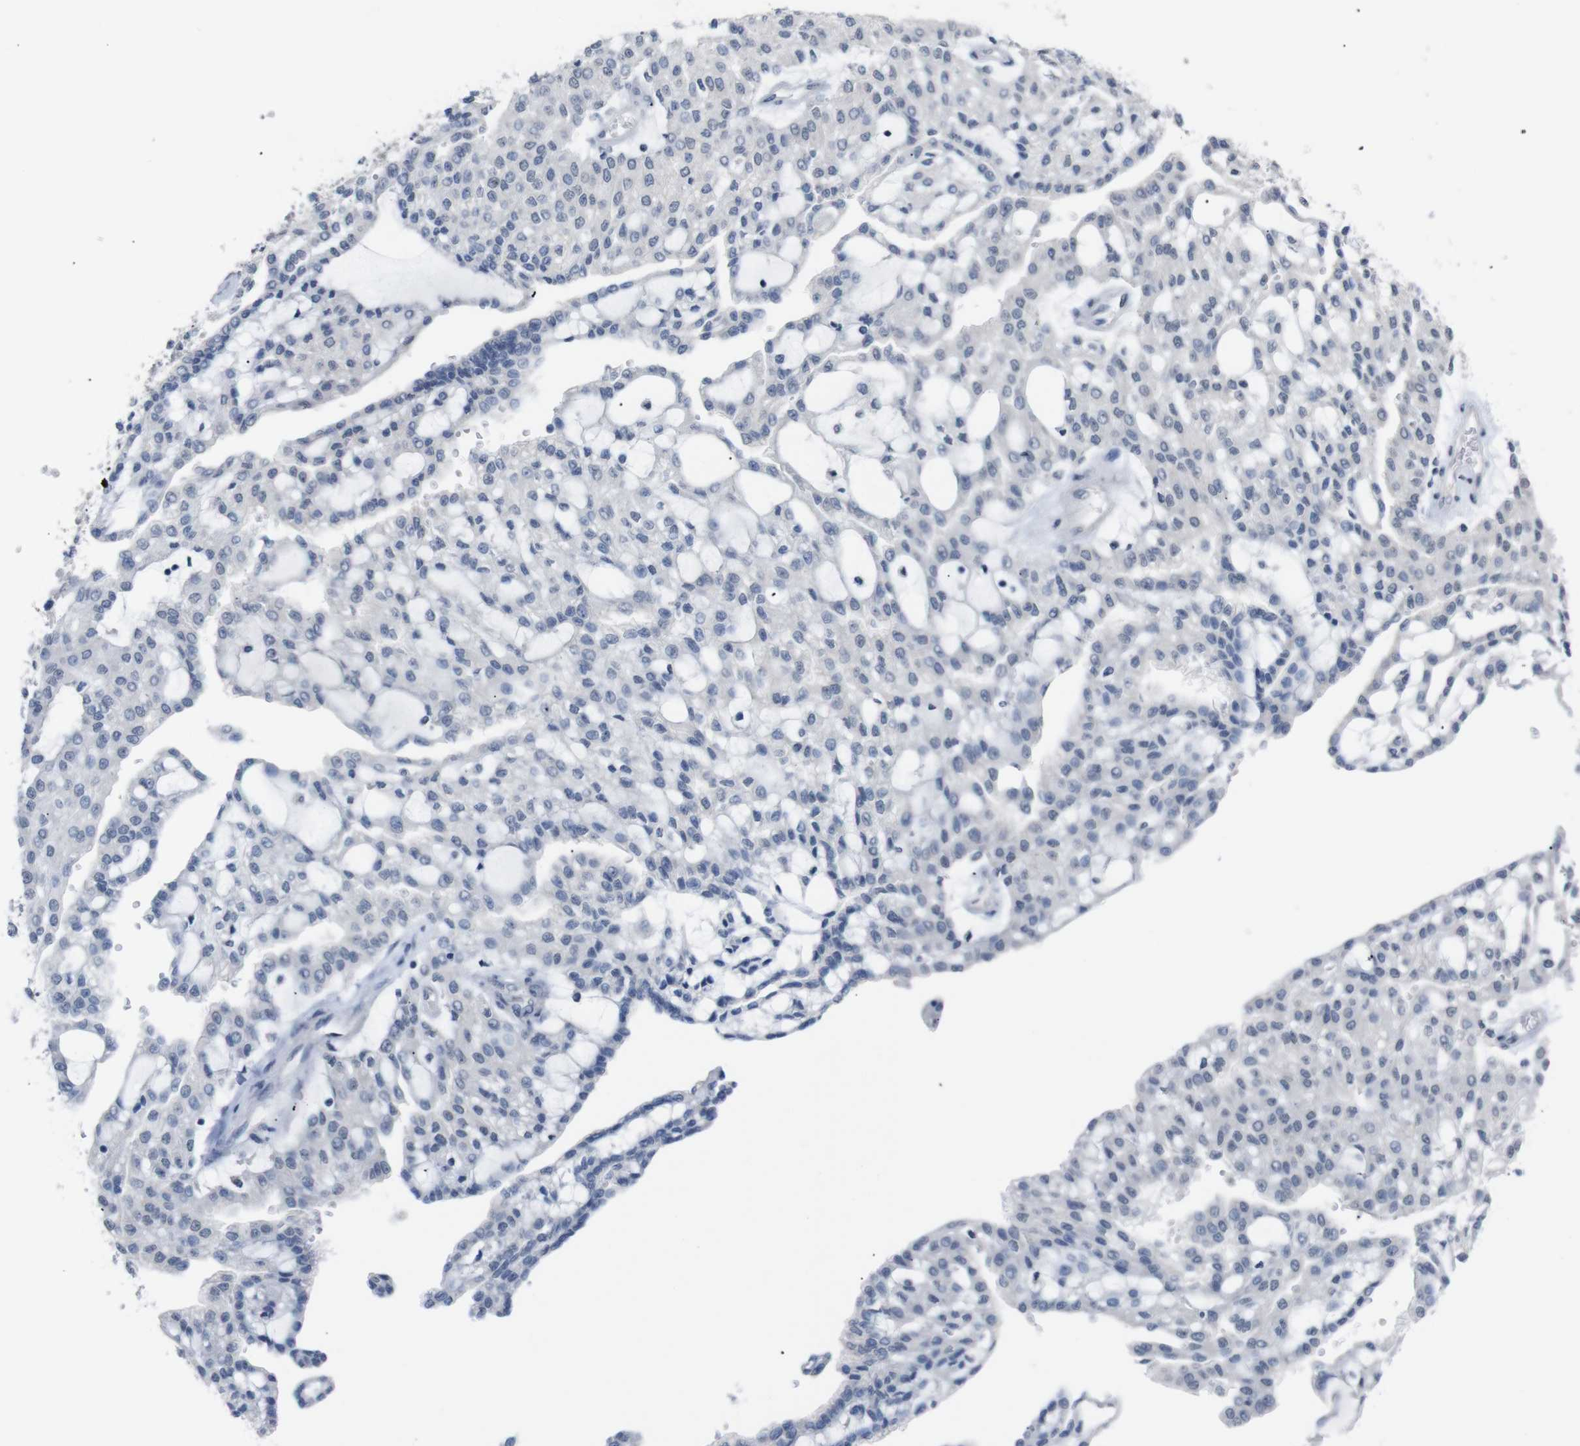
{"staining": {"intensity": "negative", "quantity": "none", "location": "none"}, "tissue": "renal cancer", "cell_type": "Tumor cells", "image_type": "cancer", "snomed": [{"axis": "morphology", "description": "Adenocarcinoma, NOS"}, {"axis": "topography", "description": "Kidney"}], "caption": "Immunohistochemistry (IHC) photomicrograph of human adenocarcinoma (renal) stained for a protein (brown), which demonstrates no staining in tumor cells.", "gene": "CHRM5", "patient": {"sex": "male", "age": 63}}